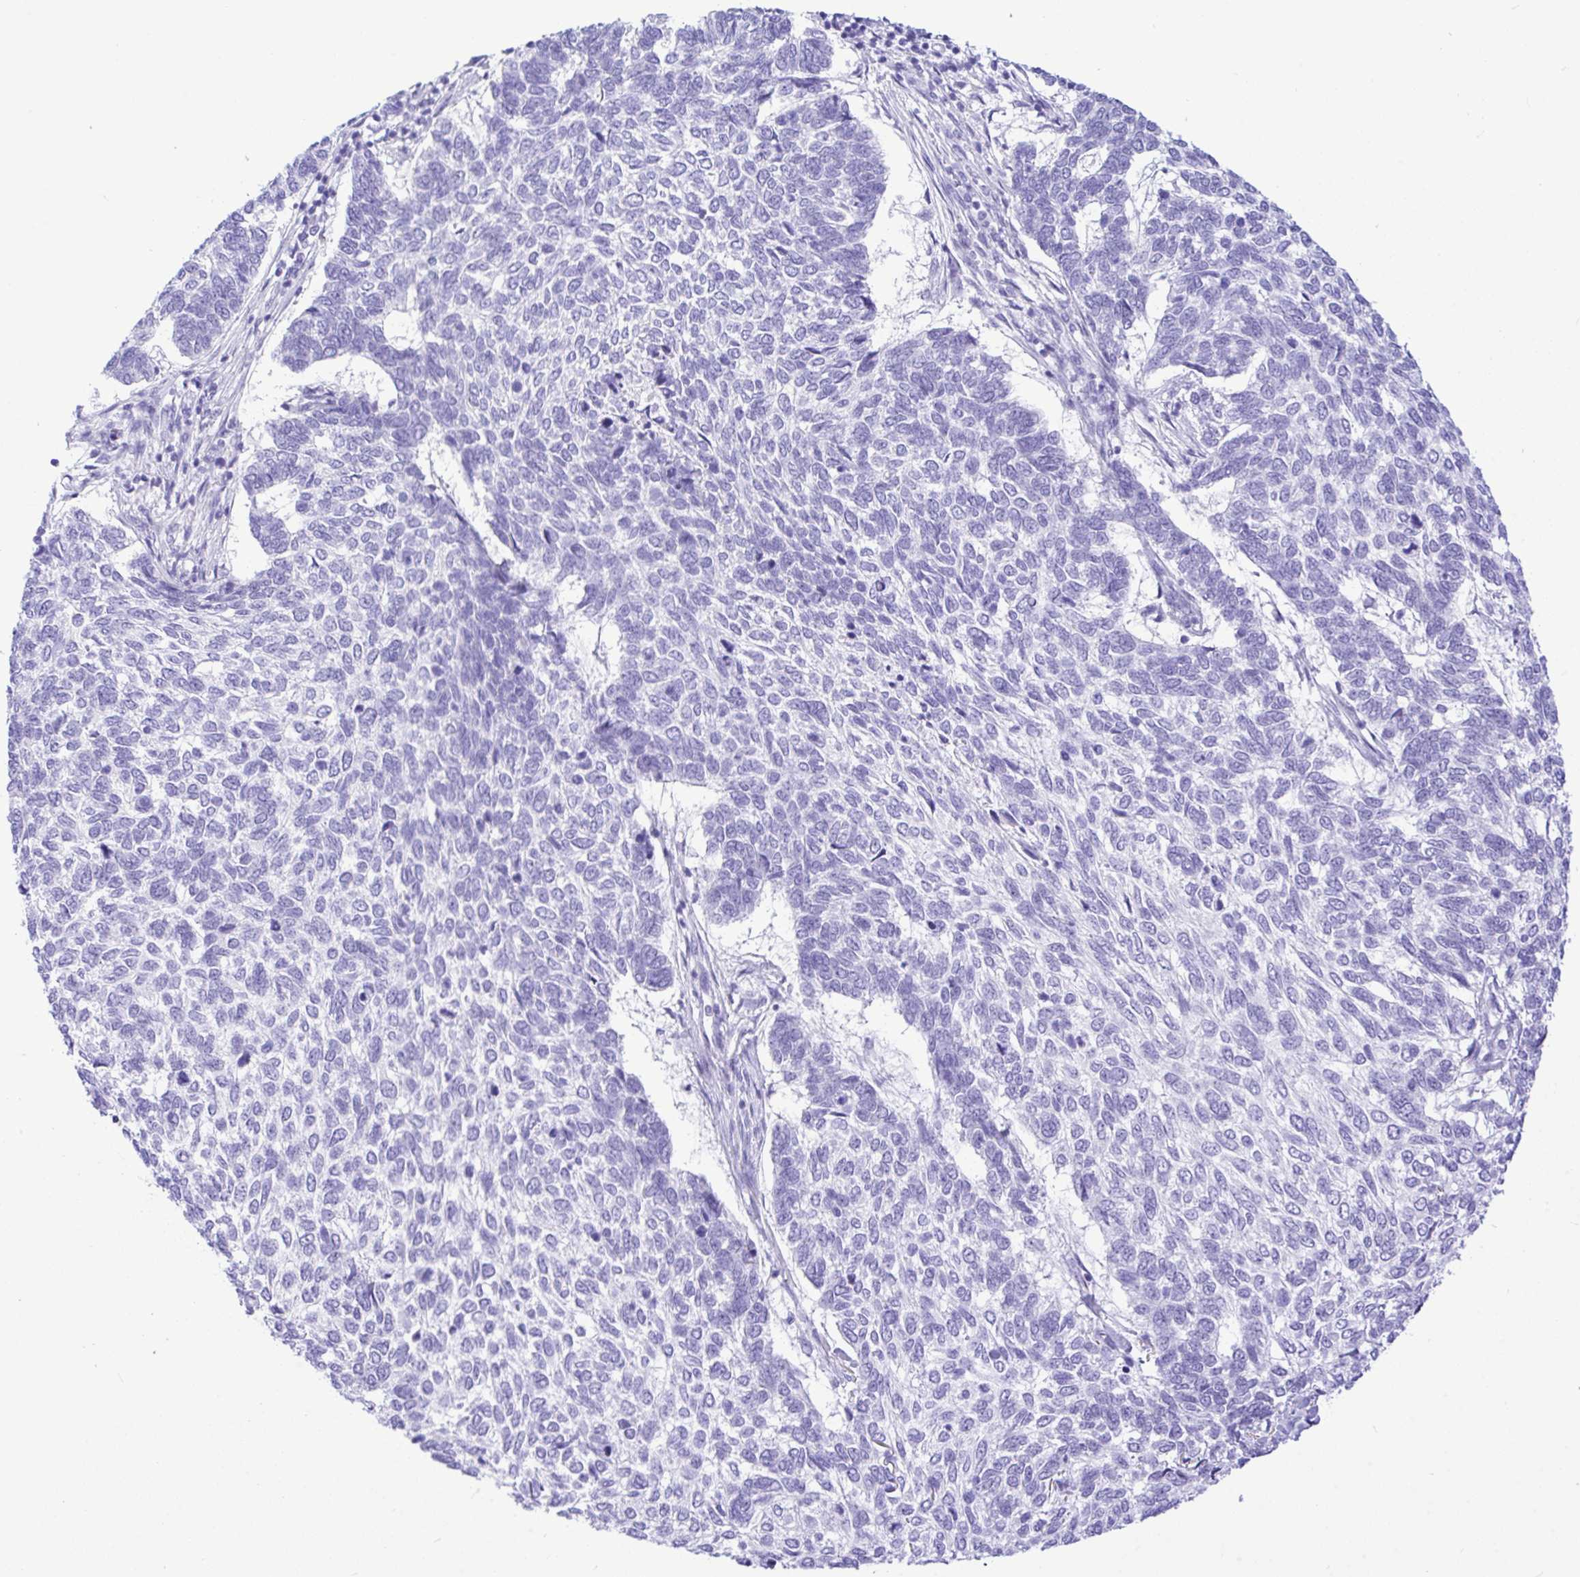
{"staining": {"intensity": "negative", "quantity": "none", "location": "none"}, "tissue": "skin cancer", "cell_type": "Tumor cells", "image_type": "cancer", "snomed": [{"axis": "morphology", "description": "Basal cell carcinoma"}, {"axis": "topography", "description": "Skin"}], "caption": "IHC of skin basal cell carcinoma demonstrates no positivity in tumor cells. (DAB IHC visualized using brightfield microscopy, high magnification).", "gene": "SELENOV", "patient": {"sex": "female", "age": 65}}